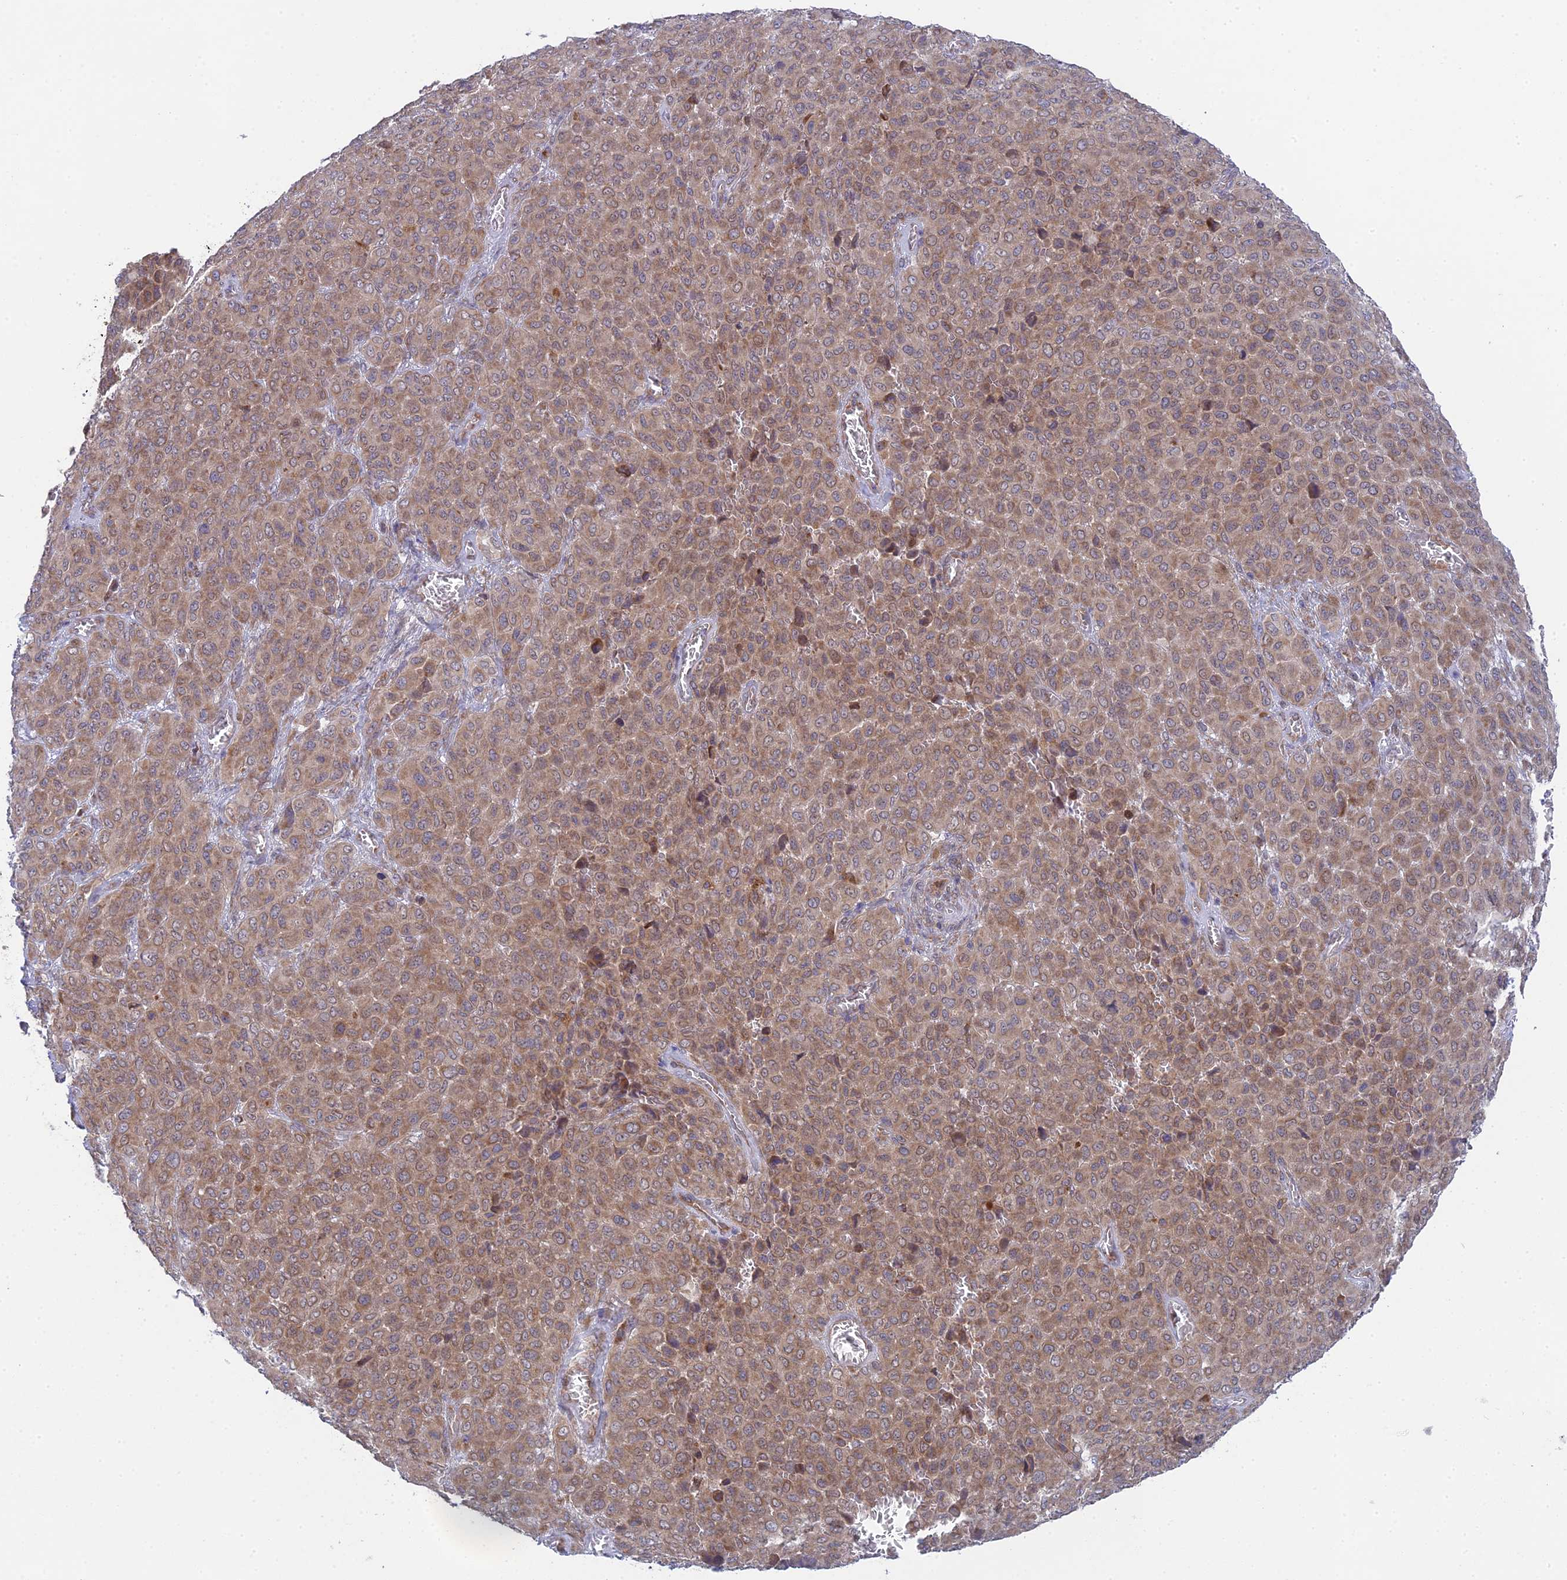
{"staining": {"intensity": "moderate", "quantity": ">75%", "location": "cytoplasmic/membranous,nuclear"}, "tissue": "melanoma", "cell_type": "Tumor cells", "image_type": "cancer", "snomed": [{"axis": "morphology", "description": "Malignant melanoma, Metastatic site"}, {"axis": "topography", "description": "Skin"}], "caption": "Brown immunohistochemical staining in melanoma displays moderate cytoplasmic/membranous and nuclear staining in approximately >75% of tumor cells.", "gene": "INCA1", "patient": {"sex": "female", "age": 81}}